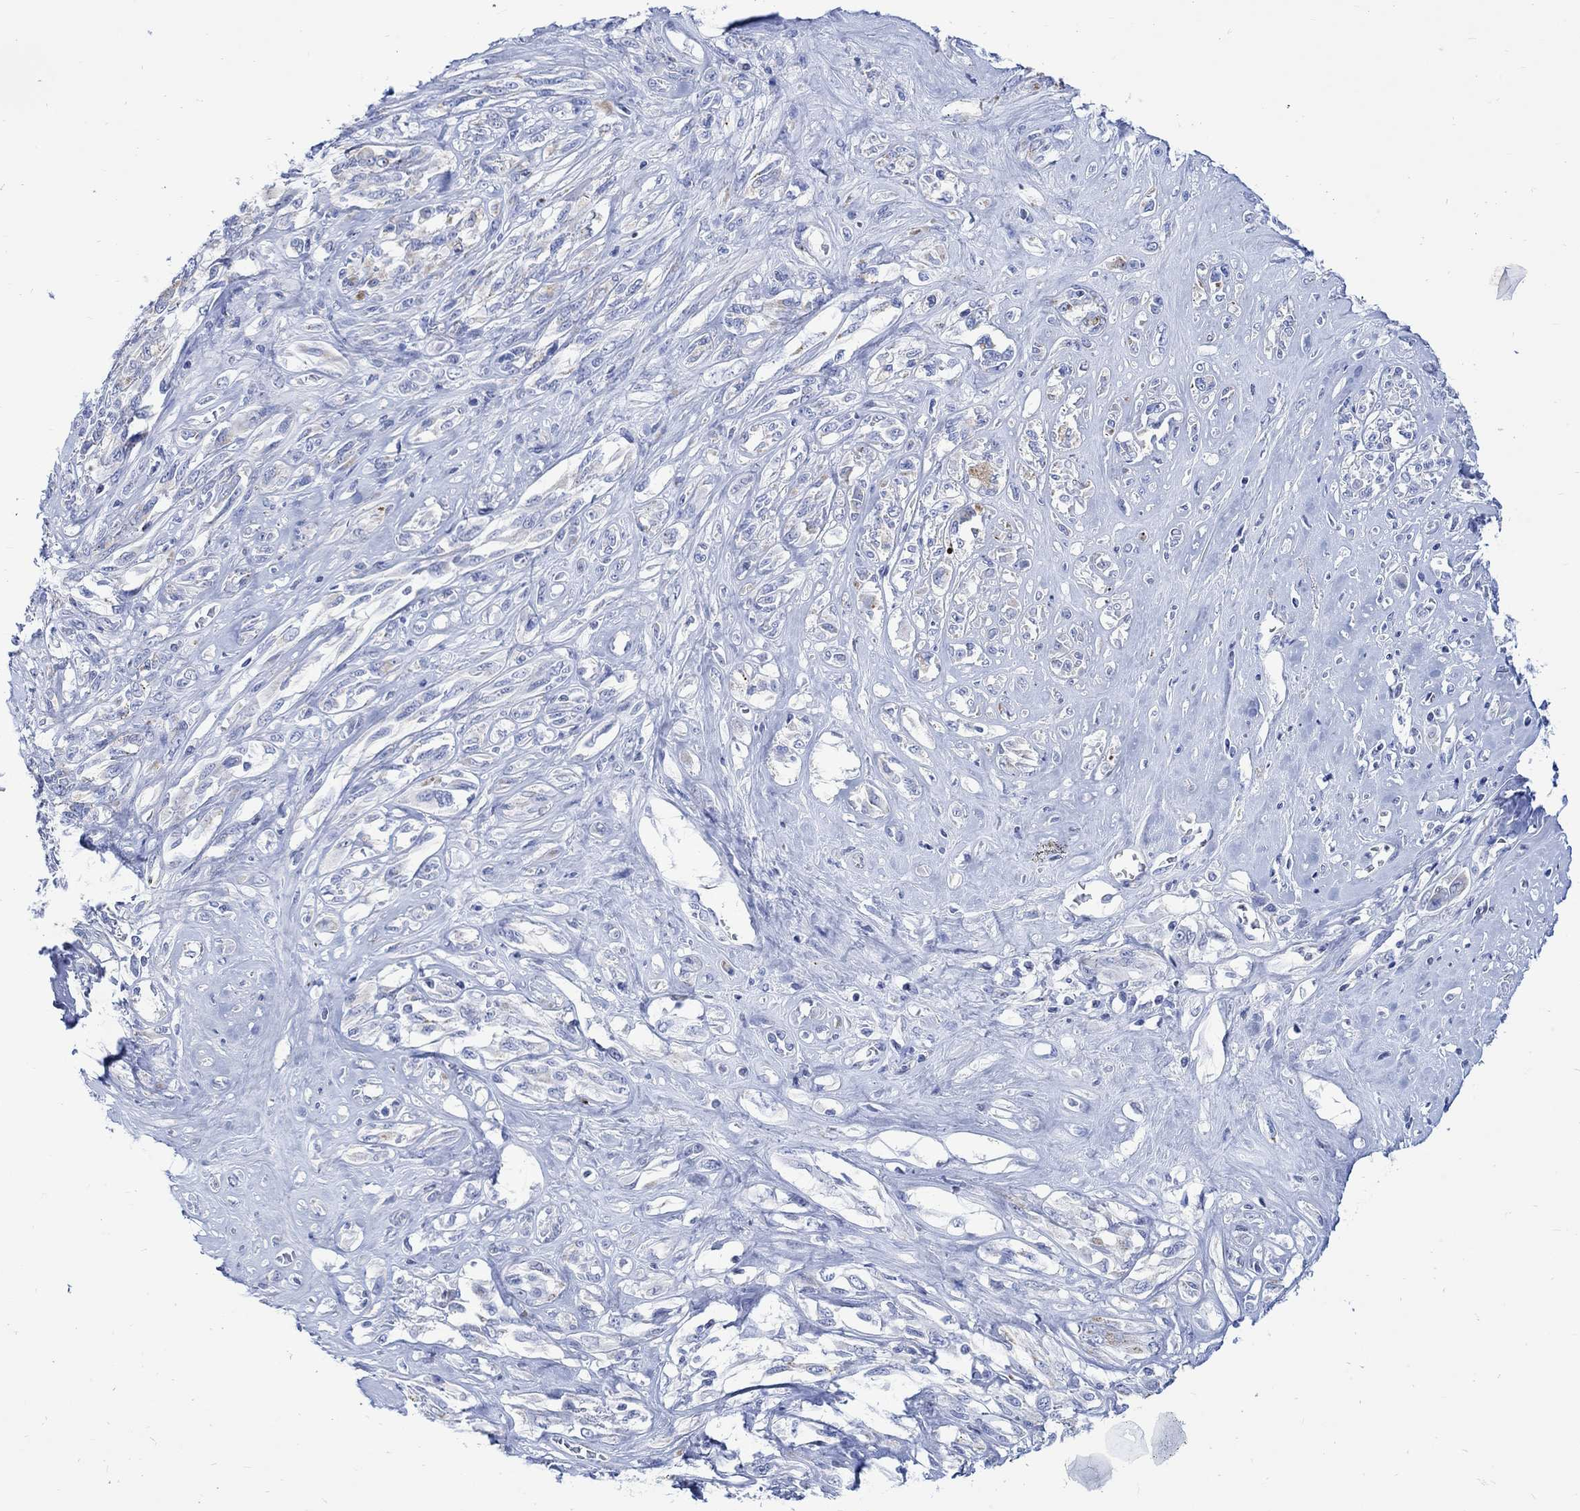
{"staining": {"intensity": "strong", "quantity": "<25%", "location": "cytoplasmic/membranous"}, "tissue": "melanoma", "cell_type": "Tumor cells", "image_type": "cancer", "snomed": [{"axis": "morphology", "description": "Malignant melanoma, NOS"}, {"axis": "topography", "description": "Skin"}], "caption": "A photomicrograph showing strong cytoplasmic/membranous expression in about <25% of tumor cells in melanoma, as visualized by brown immunohistochemical staining.", "gene": "CPLX2", "patient": {"sex": "female", "age": 91}}